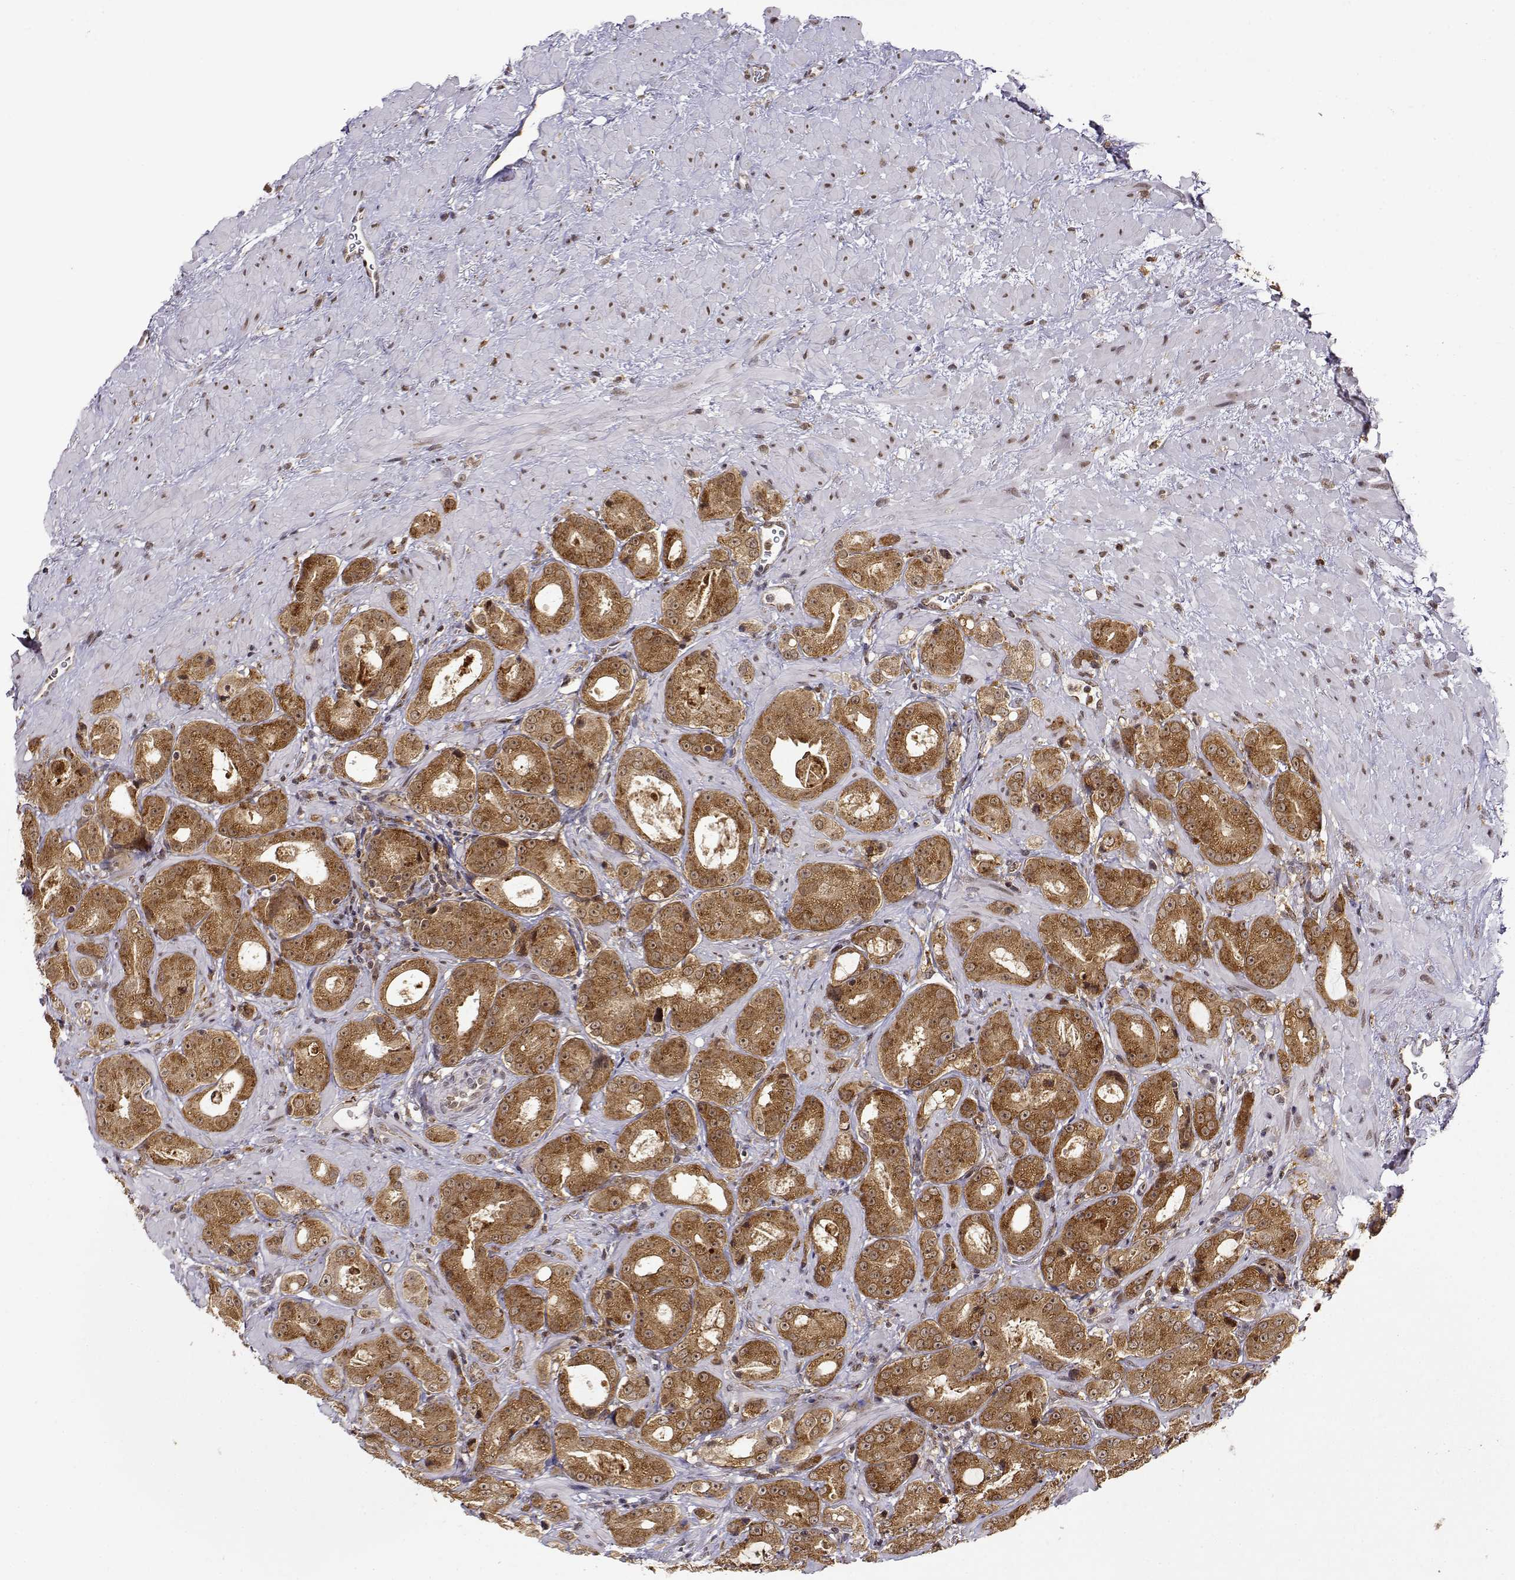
{"staining": {"intensity": "moderate", "quantity": ">75%", "location": "cytoplasmic/membranous,nuclear"}, "tissue": "prostate cancer", "cell_type": "Tumor cells", "image_type": "cancer", "snomed": [{"axis": "morphology", "description": "Normal tissue, NOS"}, {"axis": "morphology", "description": "Adenocarcinoma, High grade"}, {"axis": "topography", "description": "Prostate"}], "caption": "Moderate cytoplasmic/membranous and nuclear expression is identified in approximately >75% of tumor cells in prostate cancer (adenocarcinoma (high-grade)). (DAB IHC with brightfield microscopy, high magnification).", "gene": "RNF13", "patient": {"sex": "male", "age": 83}}